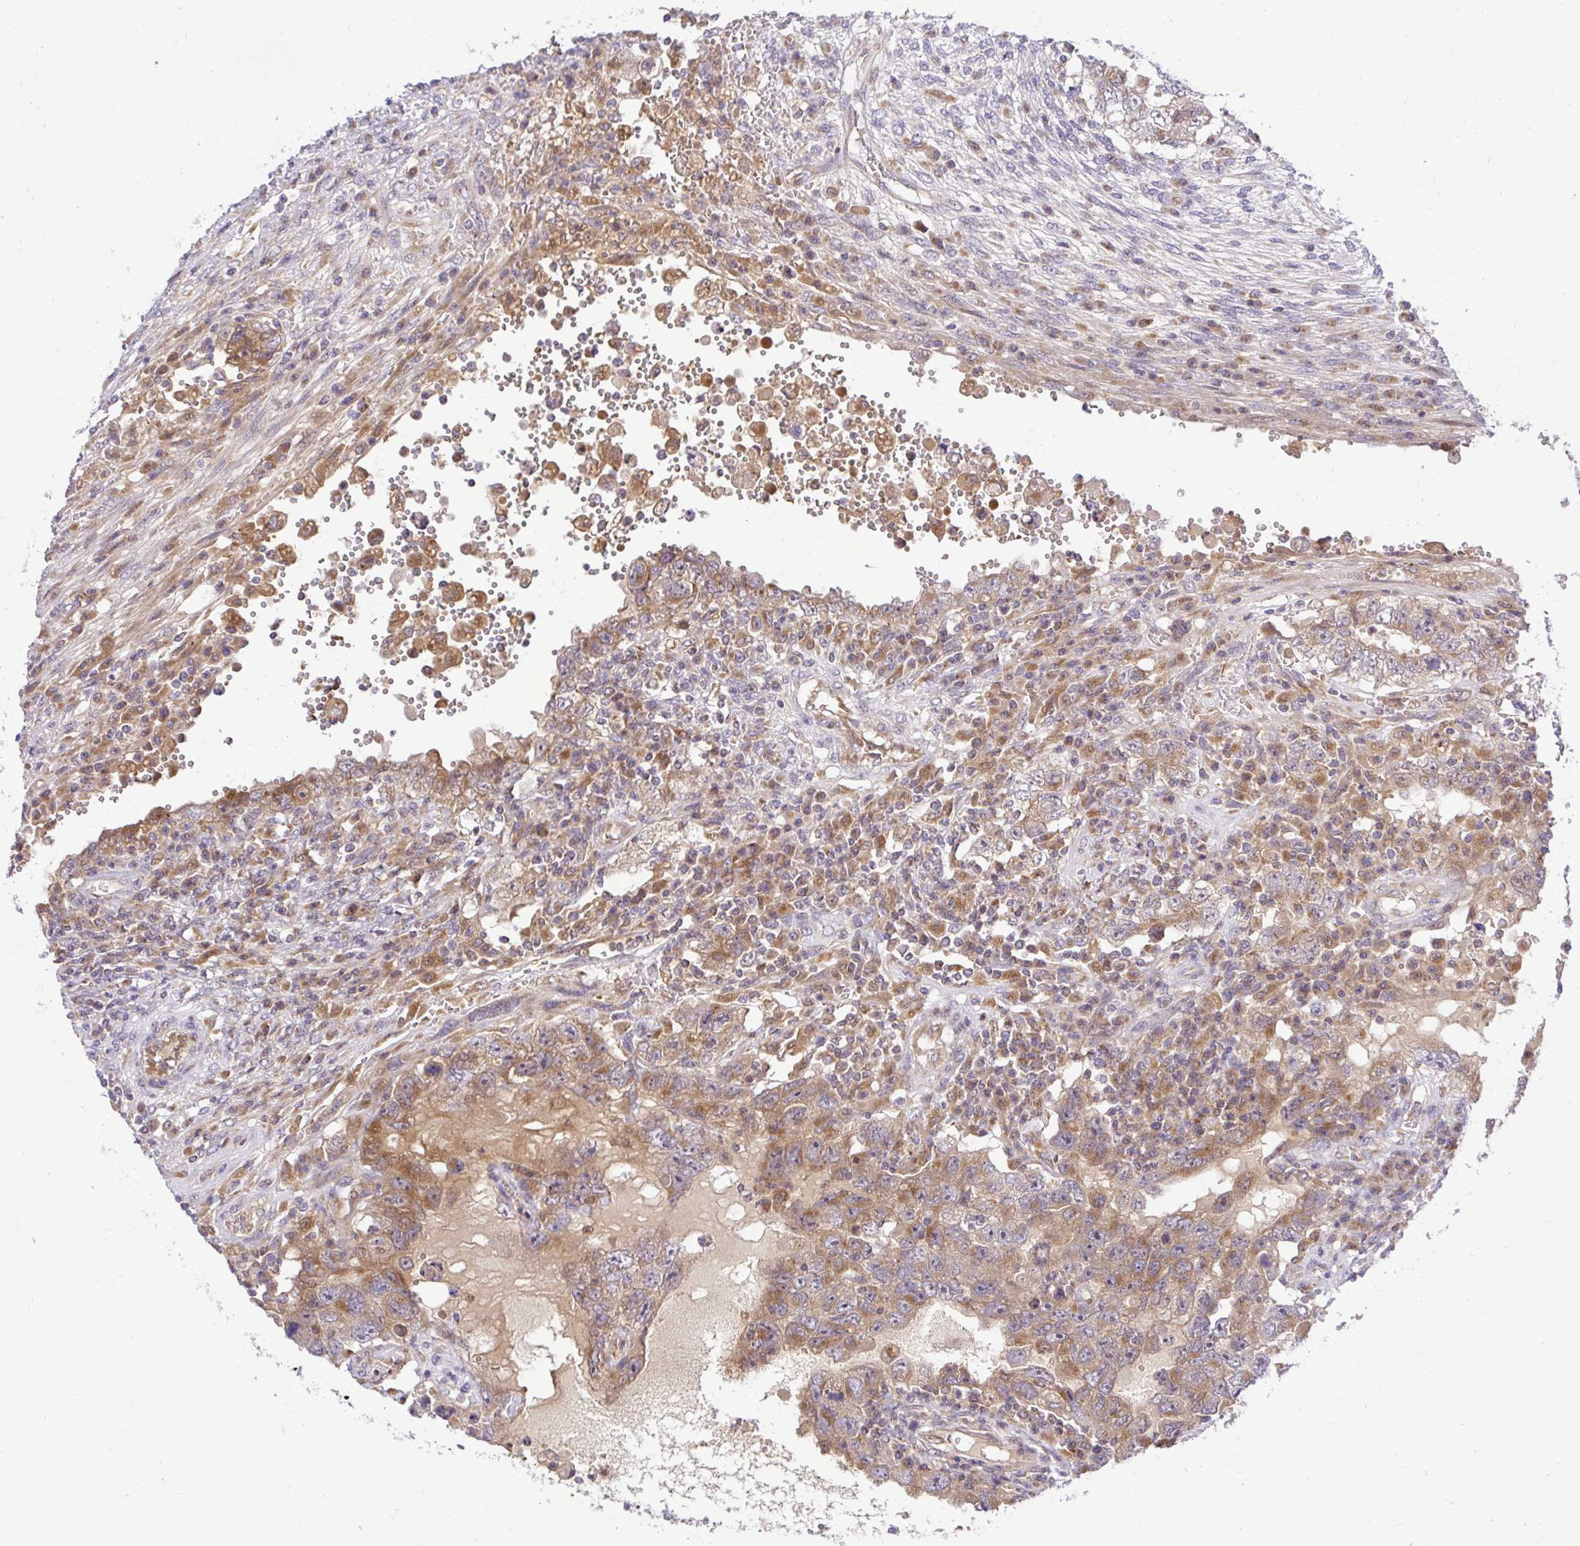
{"staining": {"intensity": "moderate", "quantity": ">75%", "location": "cytoplasmic/membranous"}, "tissue": "testis cancer", "cell_type": "Tumor cells", "image_type": "cancer", "snomed": [{"axis": "morphology", "description": "Carcinoma, Embryonal, NOS"}, {"axis": "topography", "description": "Testis"}], "caption": "Testis cancer (embryonal carcinoma) stained for a protein demonstrates moderate cytoplasmic/membranous positivity in tumor cells.", "gene": "VTI1B", "patient": {"sex": "male", "age": 26}}